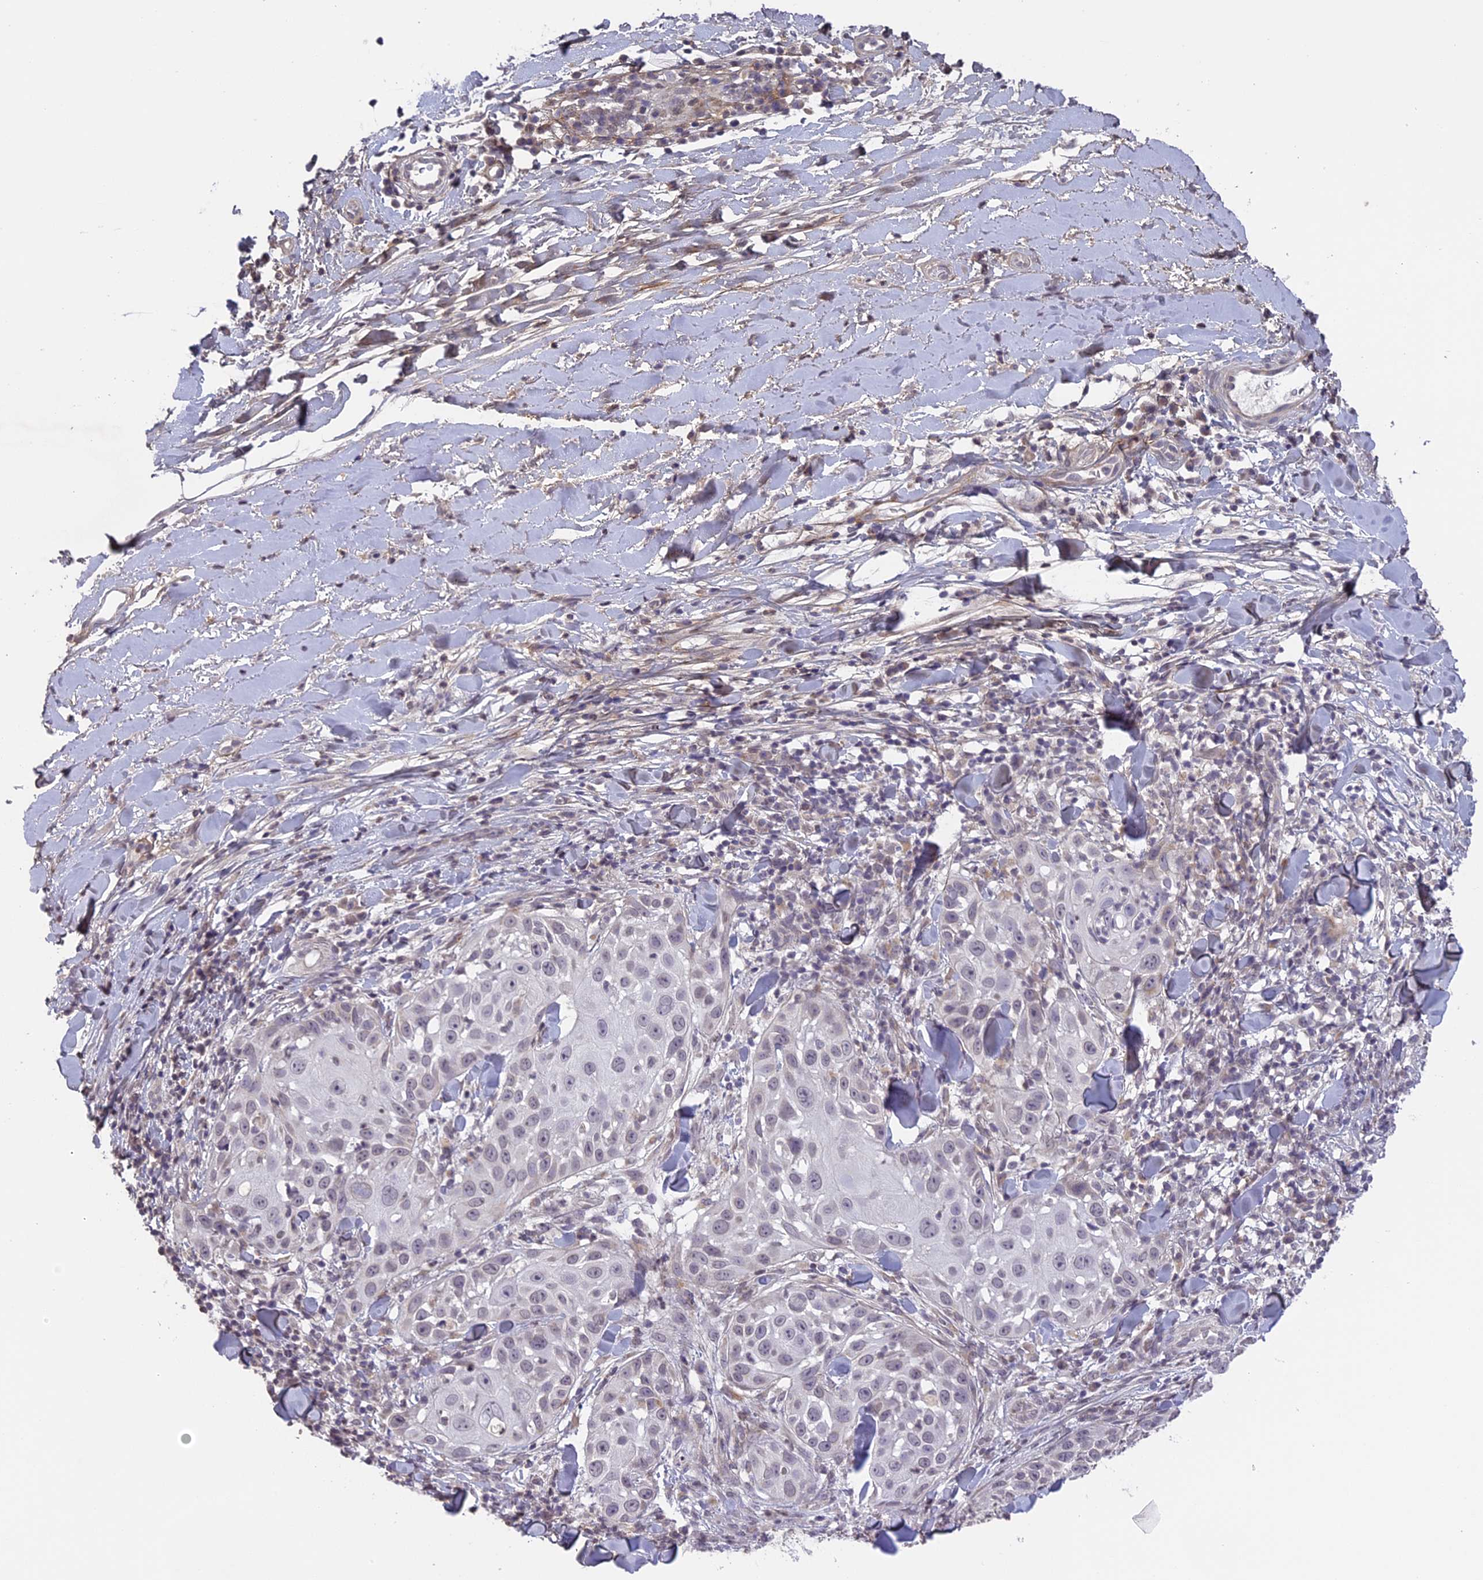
{"staining": {"intensity": "negative", "quantity": "none", "location": "none"}, "tissue": "skin cancer", "cell_type": "Tumor cells", "image_type": "cancer", "snomed": [{"axis": "morphology", "description": "Squamous cell carcinoma, NOS"}, {"axis": "topography", "description": "Skin"}], "caption": "Tumor cells show no significant expression in skin cancer (squamous cell carcinoma).", "gene": "ERG28", "patient": {"sex": "female", "age": 44}}